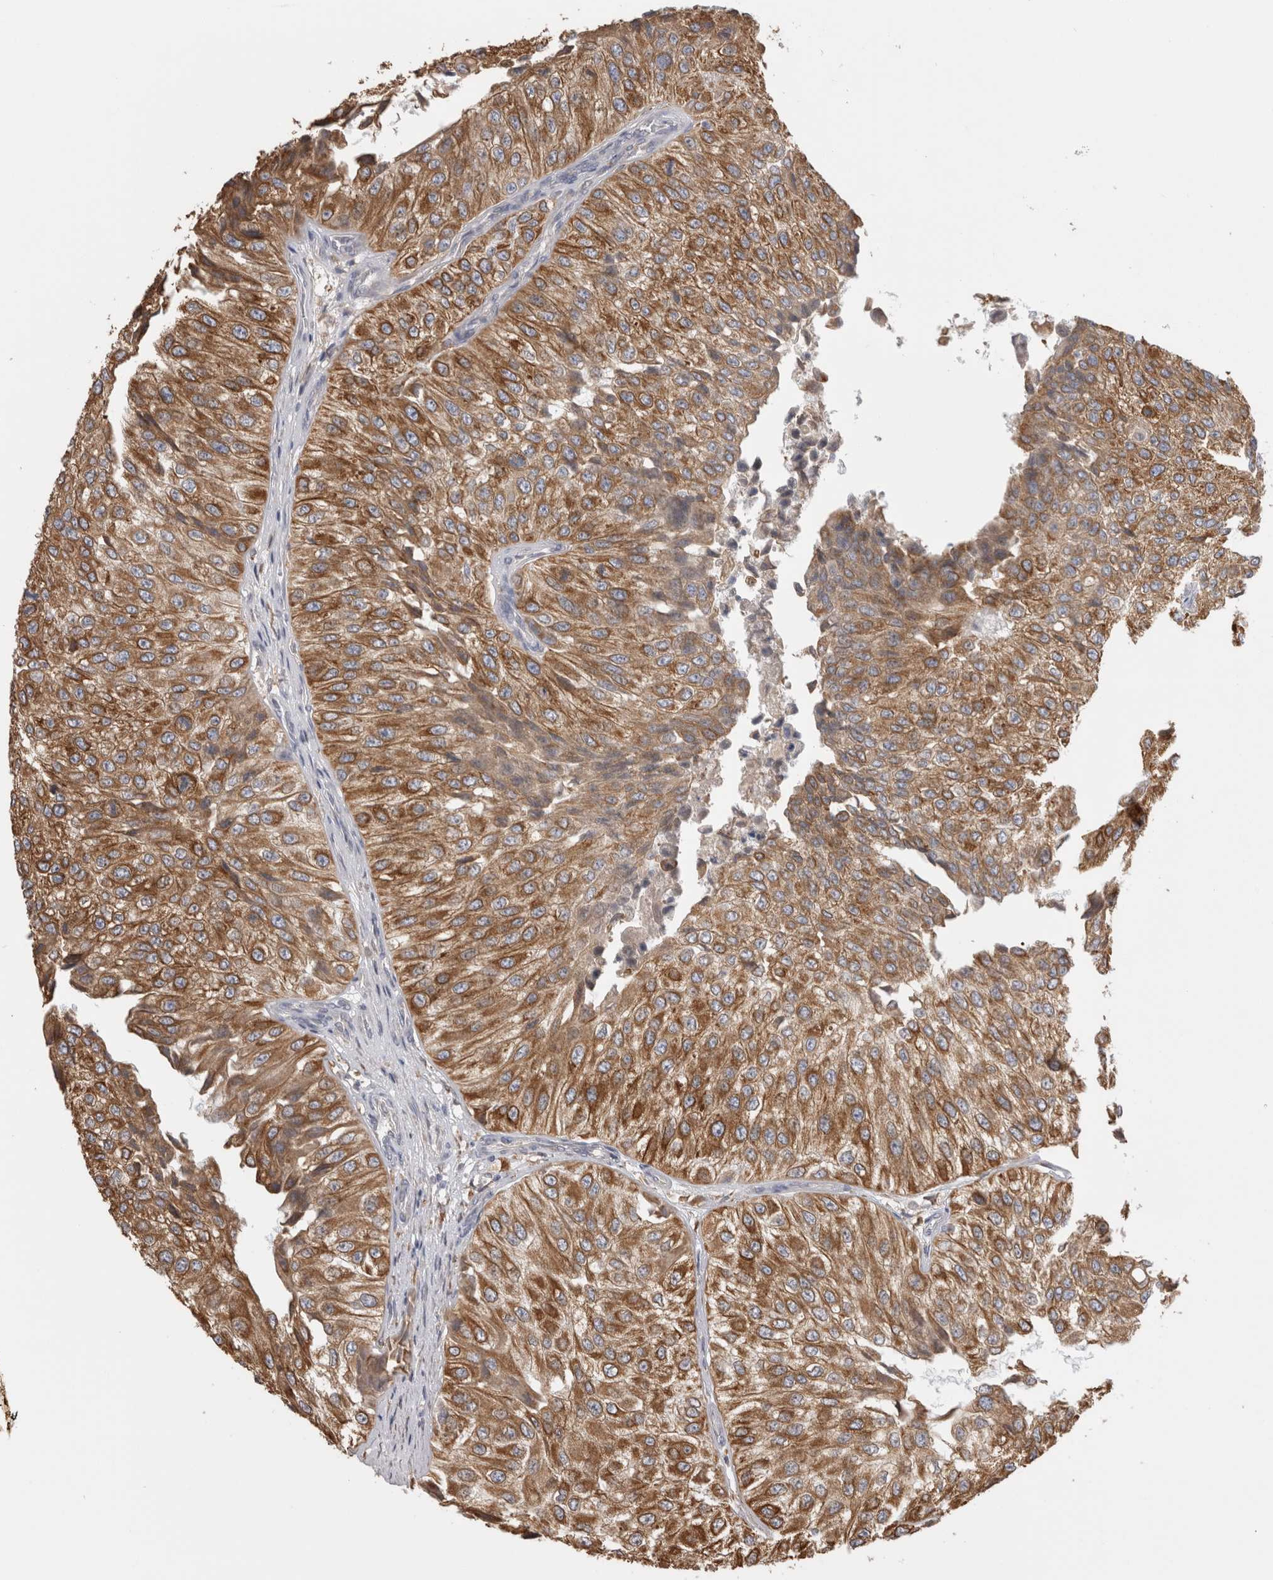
{"staining": {"intensity": "moderate", "quantity": ">75%", "location": "cytoplasmic/membranous"}, "tissue": "urothelial cancer", "cell_type": "Tumor cells", "image_type": "cancer", "snomed": [{"axis": "morphology", "description": "Urothelial carcinoma, High grade"}, {"axis": "topography", "description": "Kidney"}, {"axis": "topography", "description": "Urinary bladder"}], "caption": "Immunohistochemistry image of human high-grade urothelial carcinoma stained for a protein (brown), which reveals medium levels of moderate cytoplasmic/membranous expression in approximately >75% of tumor cells.", "gene": "LRPAP1", "patient": {"sex": "male", "age": 77}}